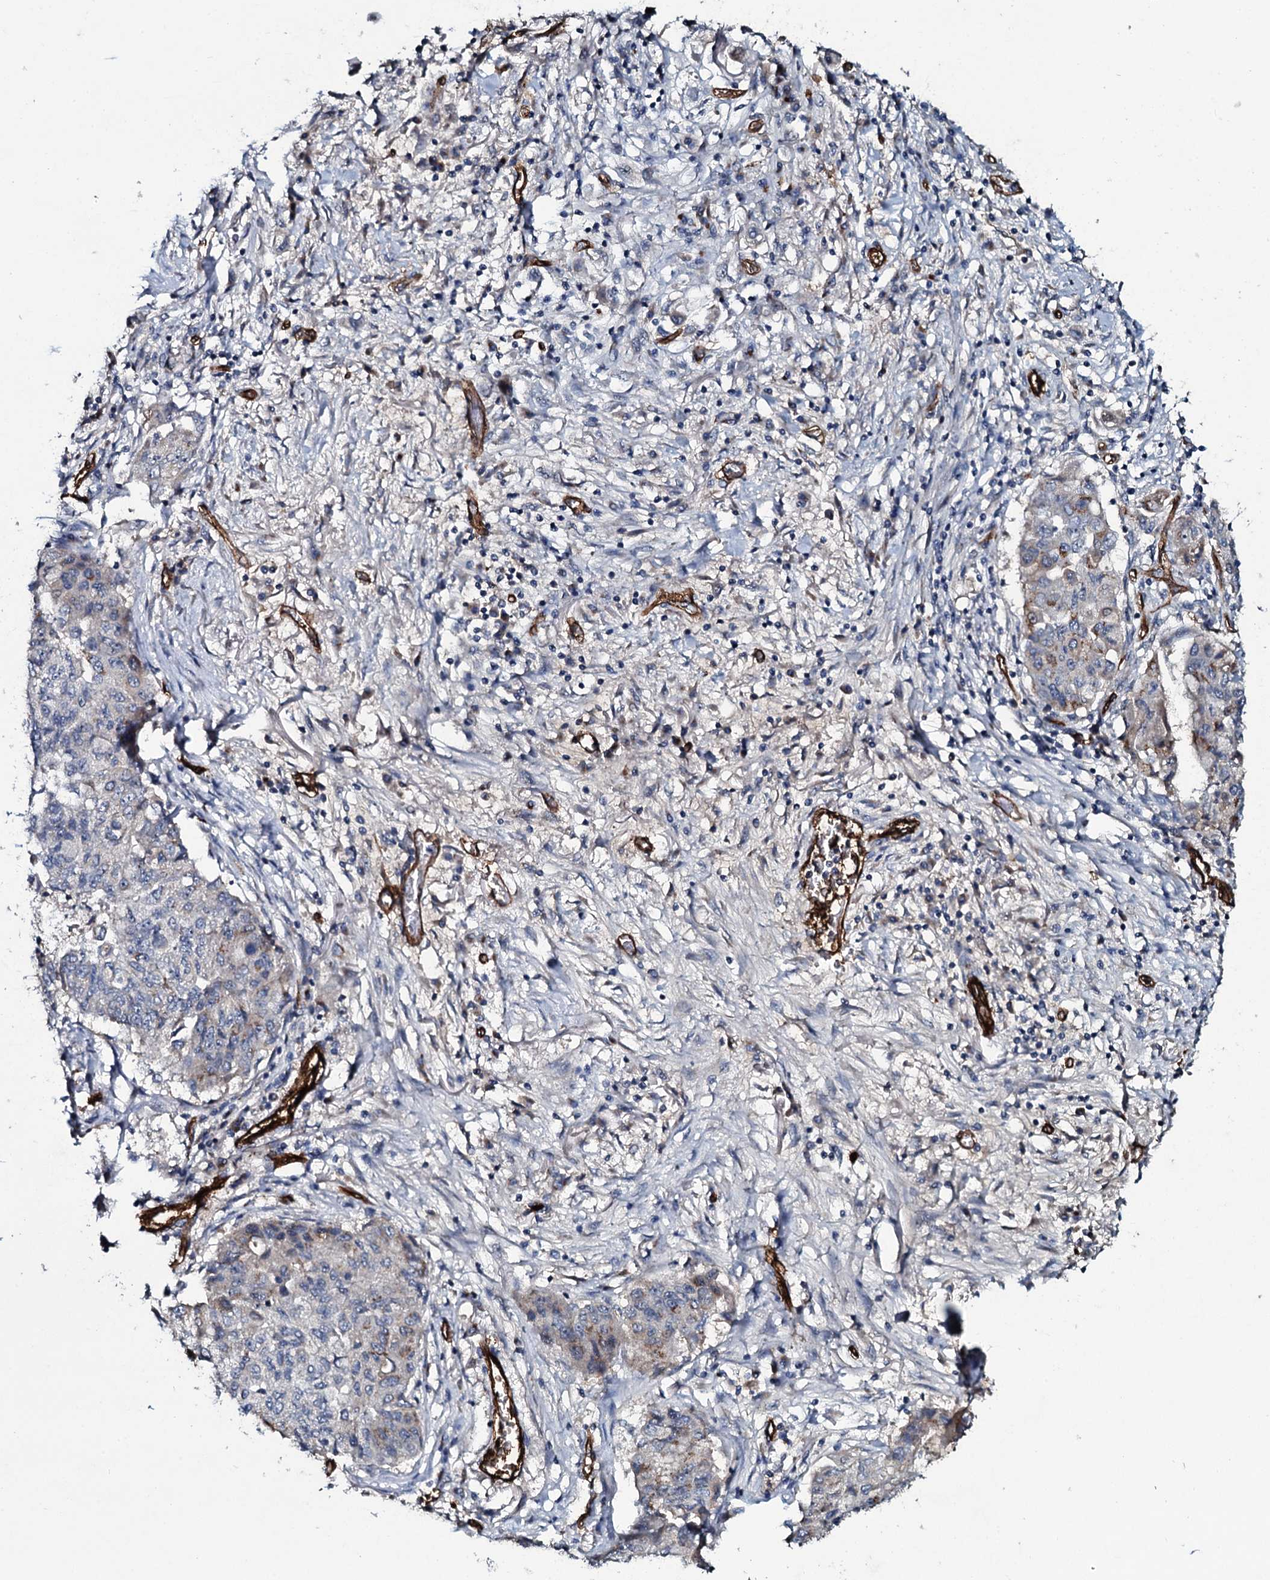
{"staining": {"intensity": "moderate", "quantity": "<25%", "location": "cytoplasmic/membranous"}, "tissue": "lung cancer", "cell_type": "Tumor cells", "image_type": "cancer", "snomed": [{"axis": "morphology", "description": "Squamous cell carcinoma, NOS"}, {"axis": "topography", "description": "Lung"}], "caption": "This is a photomicrograph of immunohistochemistry staining of lung squamous cell carcinoma, which shows moderate expression in the cytoplasmic/membranous of tumor cells.", "gene": "CLEC14A", "patient": {"sex": "male", "age": 74}}